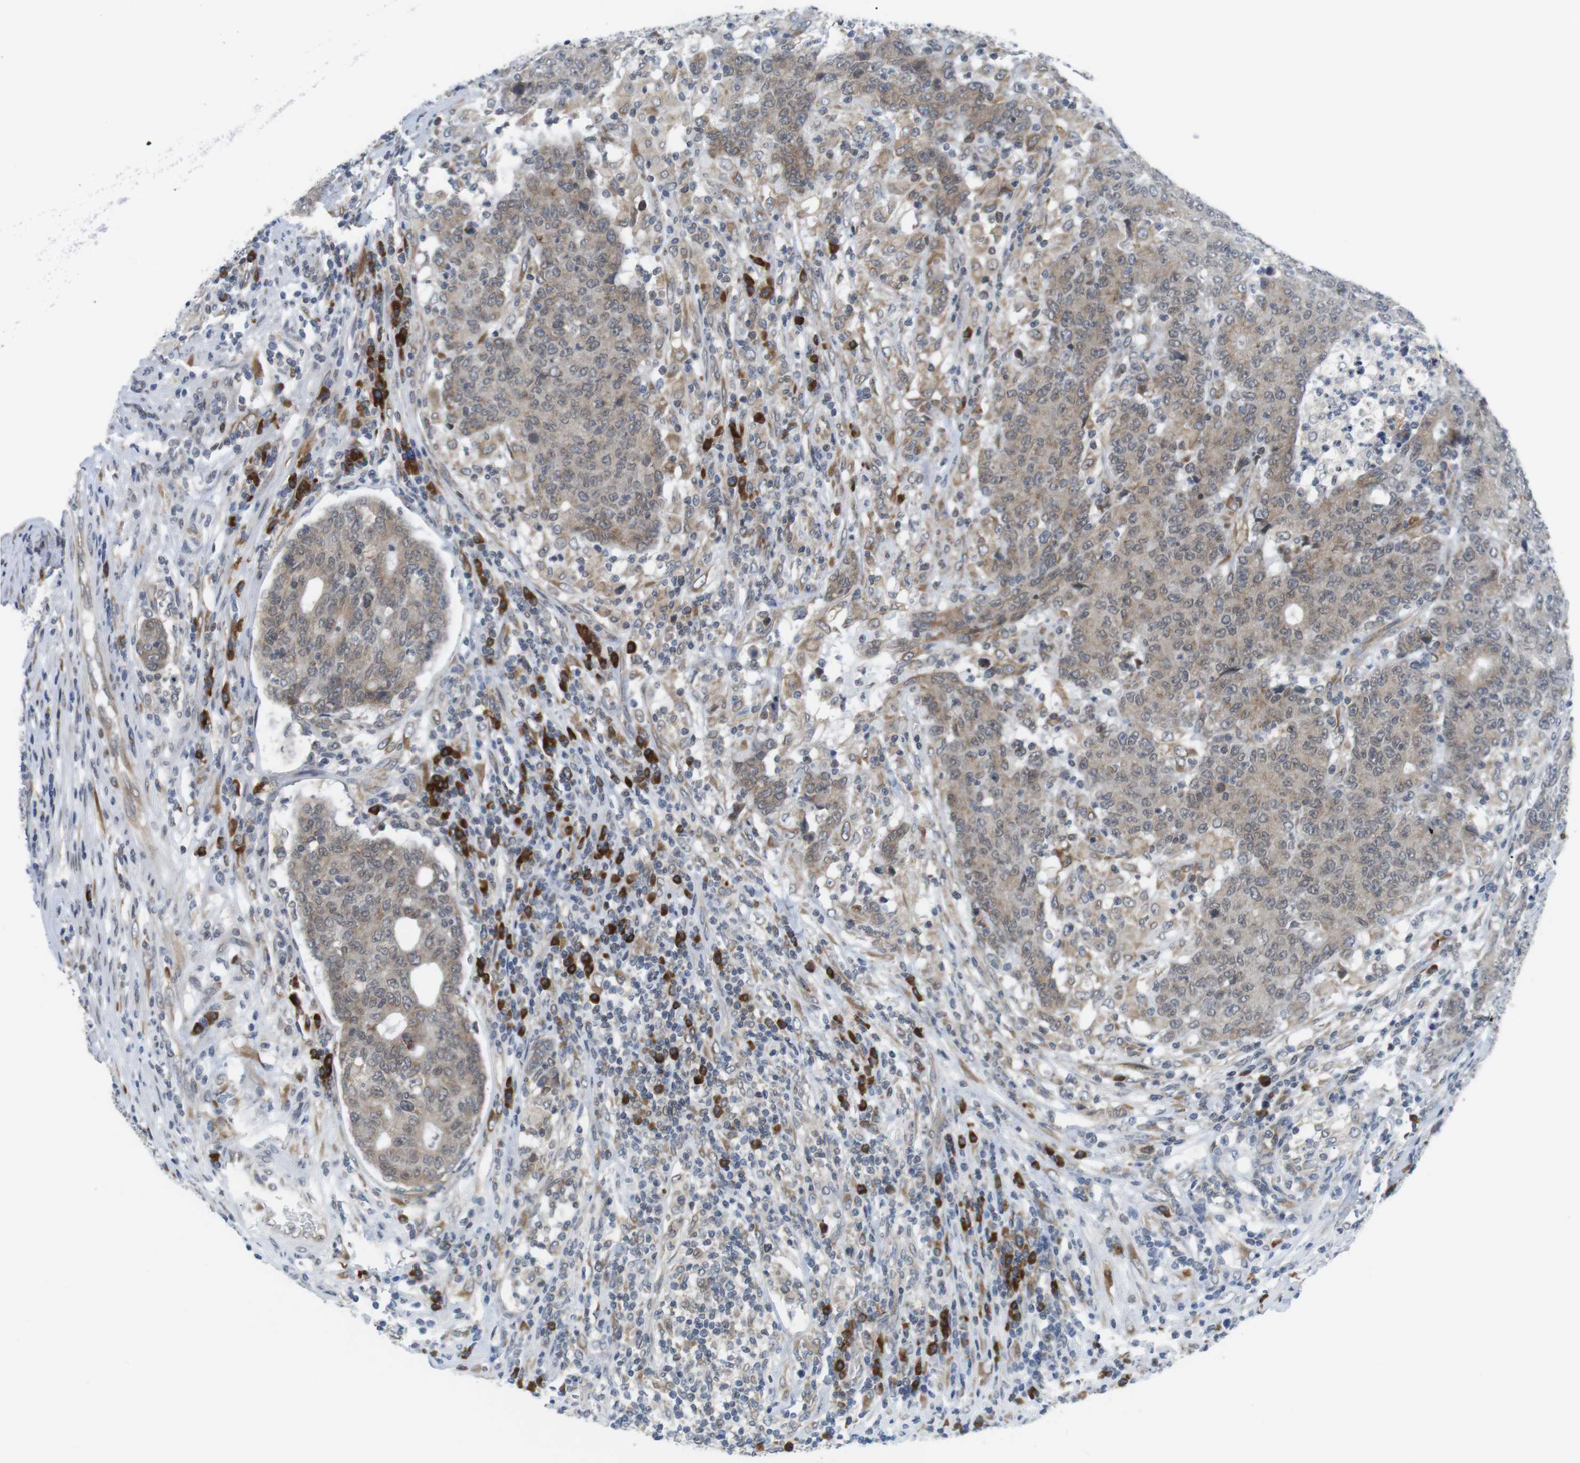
{"staining": {"intensity": "weak", "quantity": ">75%", "location": "cytoplasmic/membranous"}, "tissue": "colorectal cancer", "cell_type": "Tumor cells", "image_type": "cancer", "snomed": [{"axis": "morphology", "description": "Normal tissue, NOS"}, {"axis": "morphology", "description": "Adenocarcinoma, NOS"}, {"axis": "topography", "description": "Colon"}], "caption": "Tumor cells display low levels of weak cytoplasmic/membranous positivity in approximately >75% of cells in human colorectal adenocarcinoma.", "gene": "ERGIC3", "patient": {"sex": "female", "age": 75}}